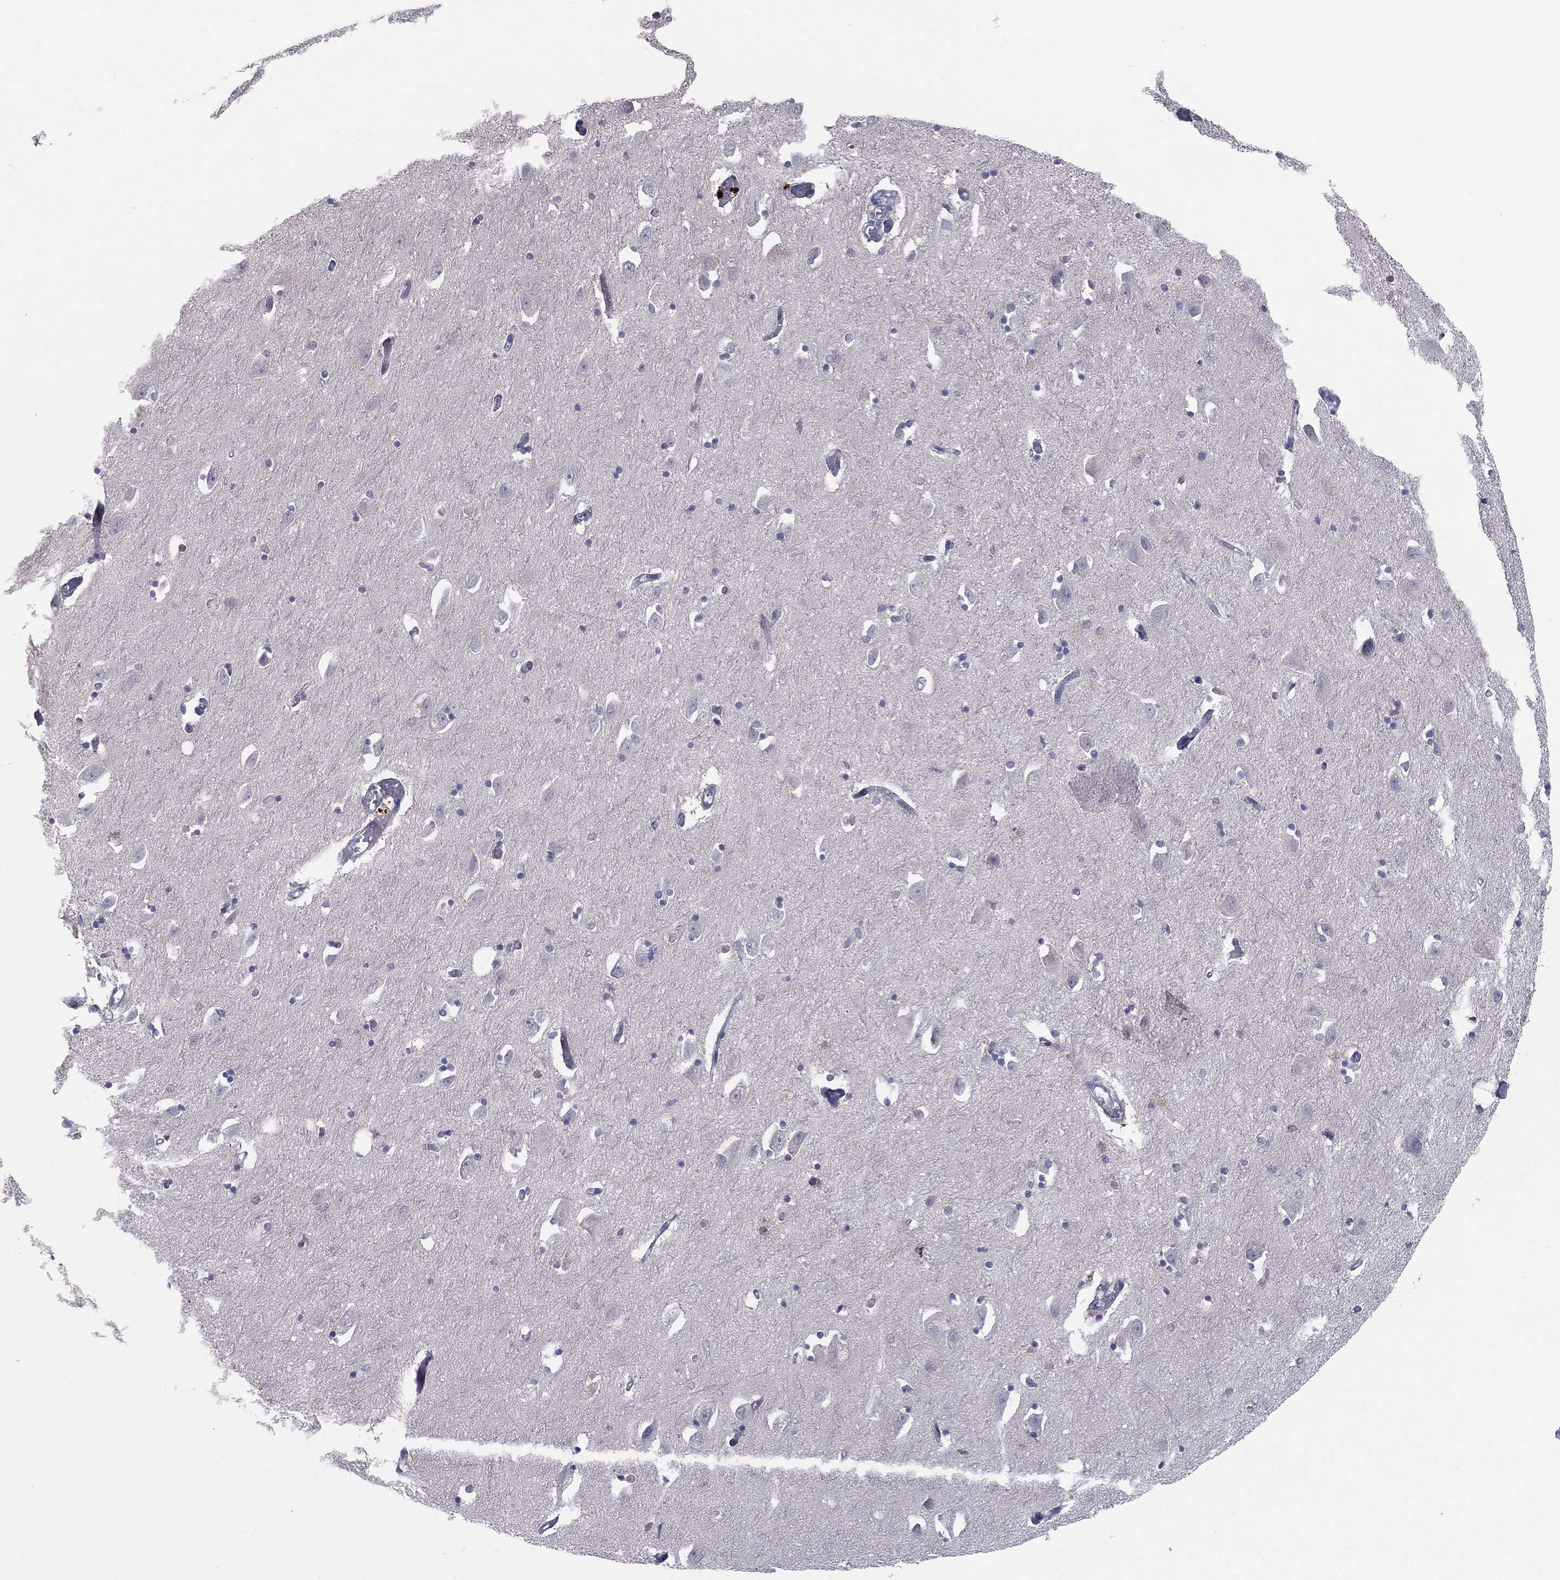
{"staining": {"intensity": "negative", "quantity": "none", "location": "none"}, "tissue": "hippocampus", "cell_type": "Glial cells", "image_type": "normal", "snomed": [{"axis": "morphology", "description": "Normal tissue, NOS"}, {"axis": "topography", "description": "Lateral ventricle wall"}, {"axis": "topography", "description": "Hippocampus"}], "caption": "Glial cells show no significant protein staining in unremarkable hippocampus. Nuclei are stained in blue.", "gene": "KRT5", "patient": {"sex": "female", "age": 63}}